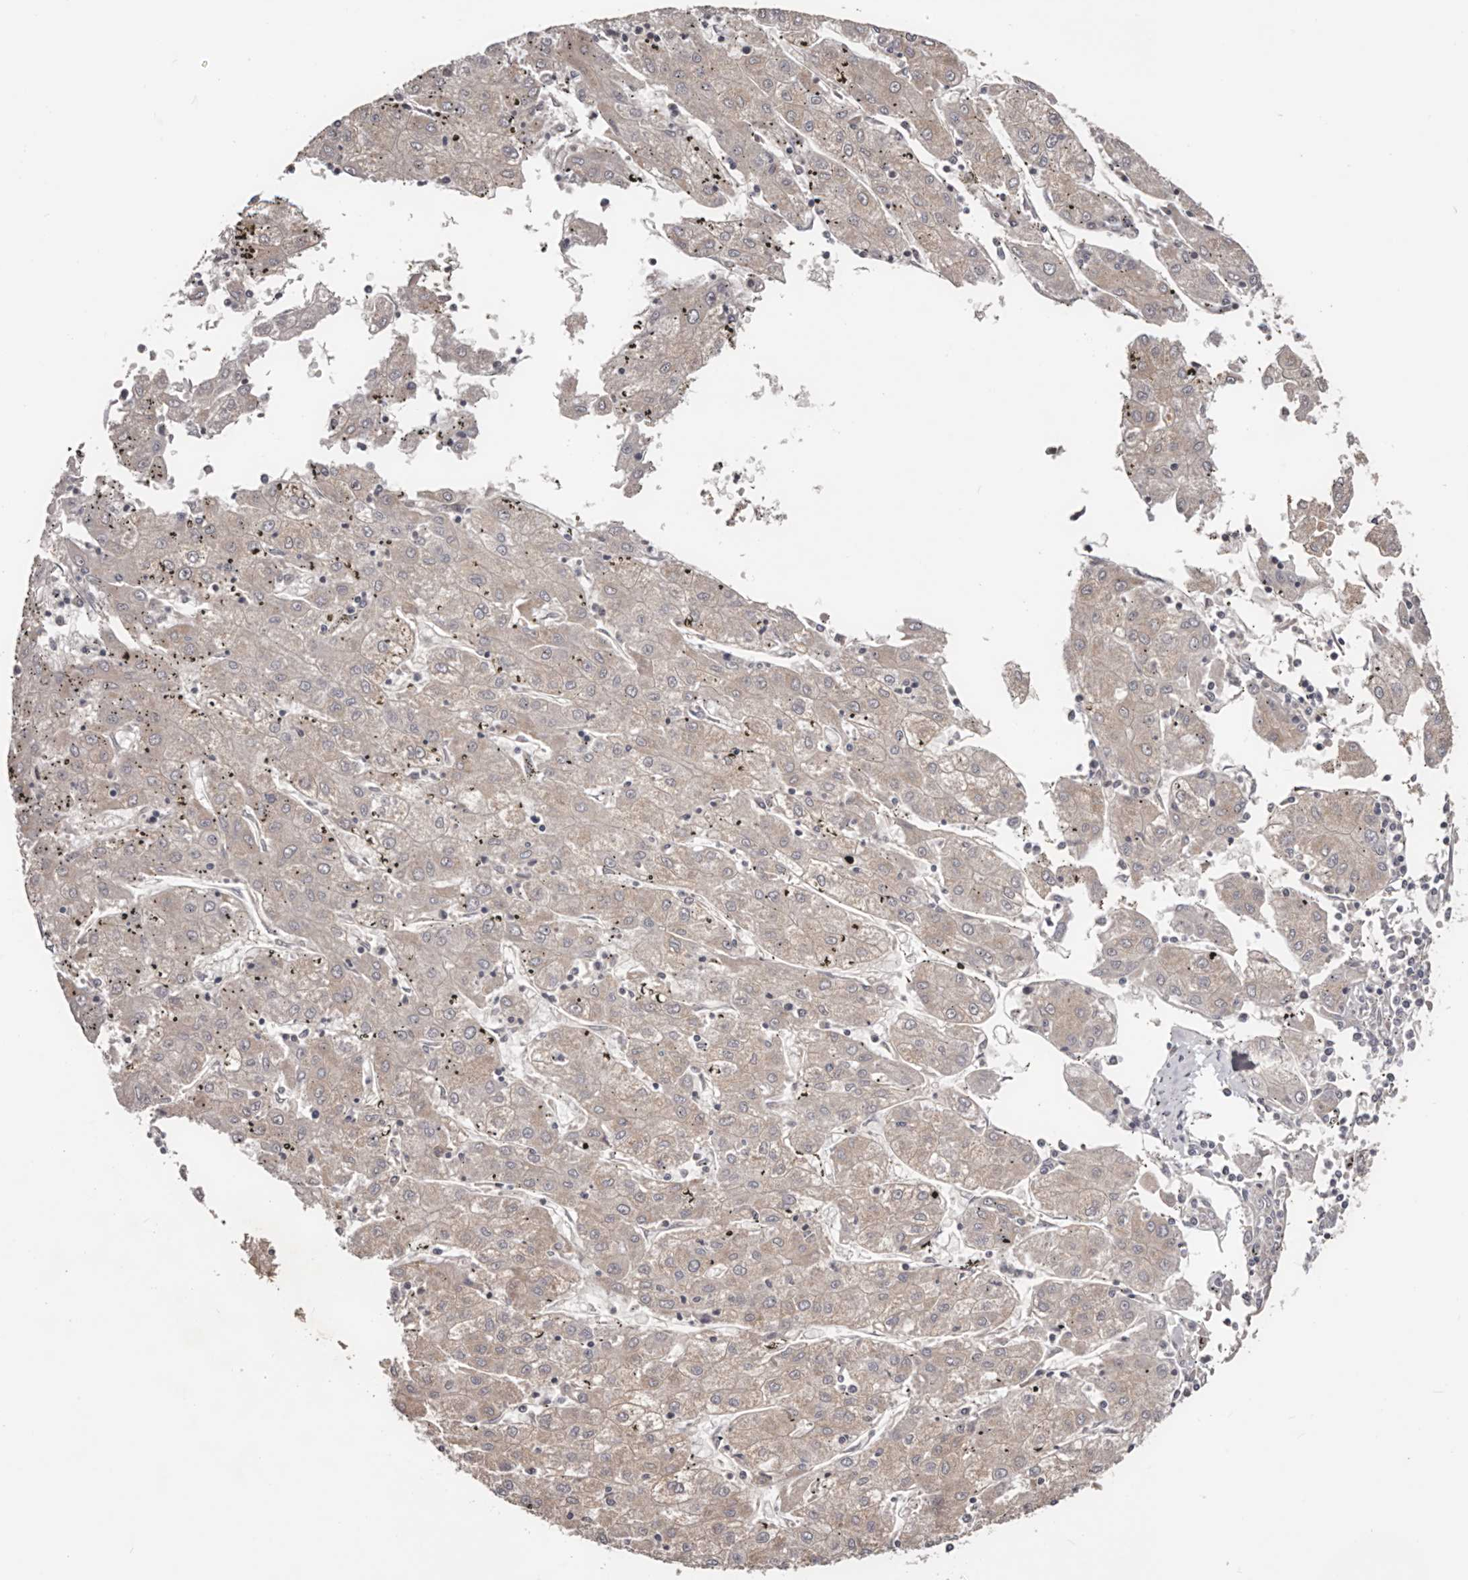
{"staining": {"intensity": "negative", "quantity": "none", "location": "none"}, "tissue": "liver cancer", "cell_type": "Tumor cells", "image_type": "cancer", "snomed": [{"axis": "morphology", "description": "Carcinoma, Hepatocellular, NOS"}, {"axis": "topography", "description": "Liver"}], "caption": "Immunohistochemical staining of human hepatocellular carcinoma (liver) shows no significant expression in tumor cells.", "gene": "DMRT2", "patient": {"sex": "male", "age": 72}}